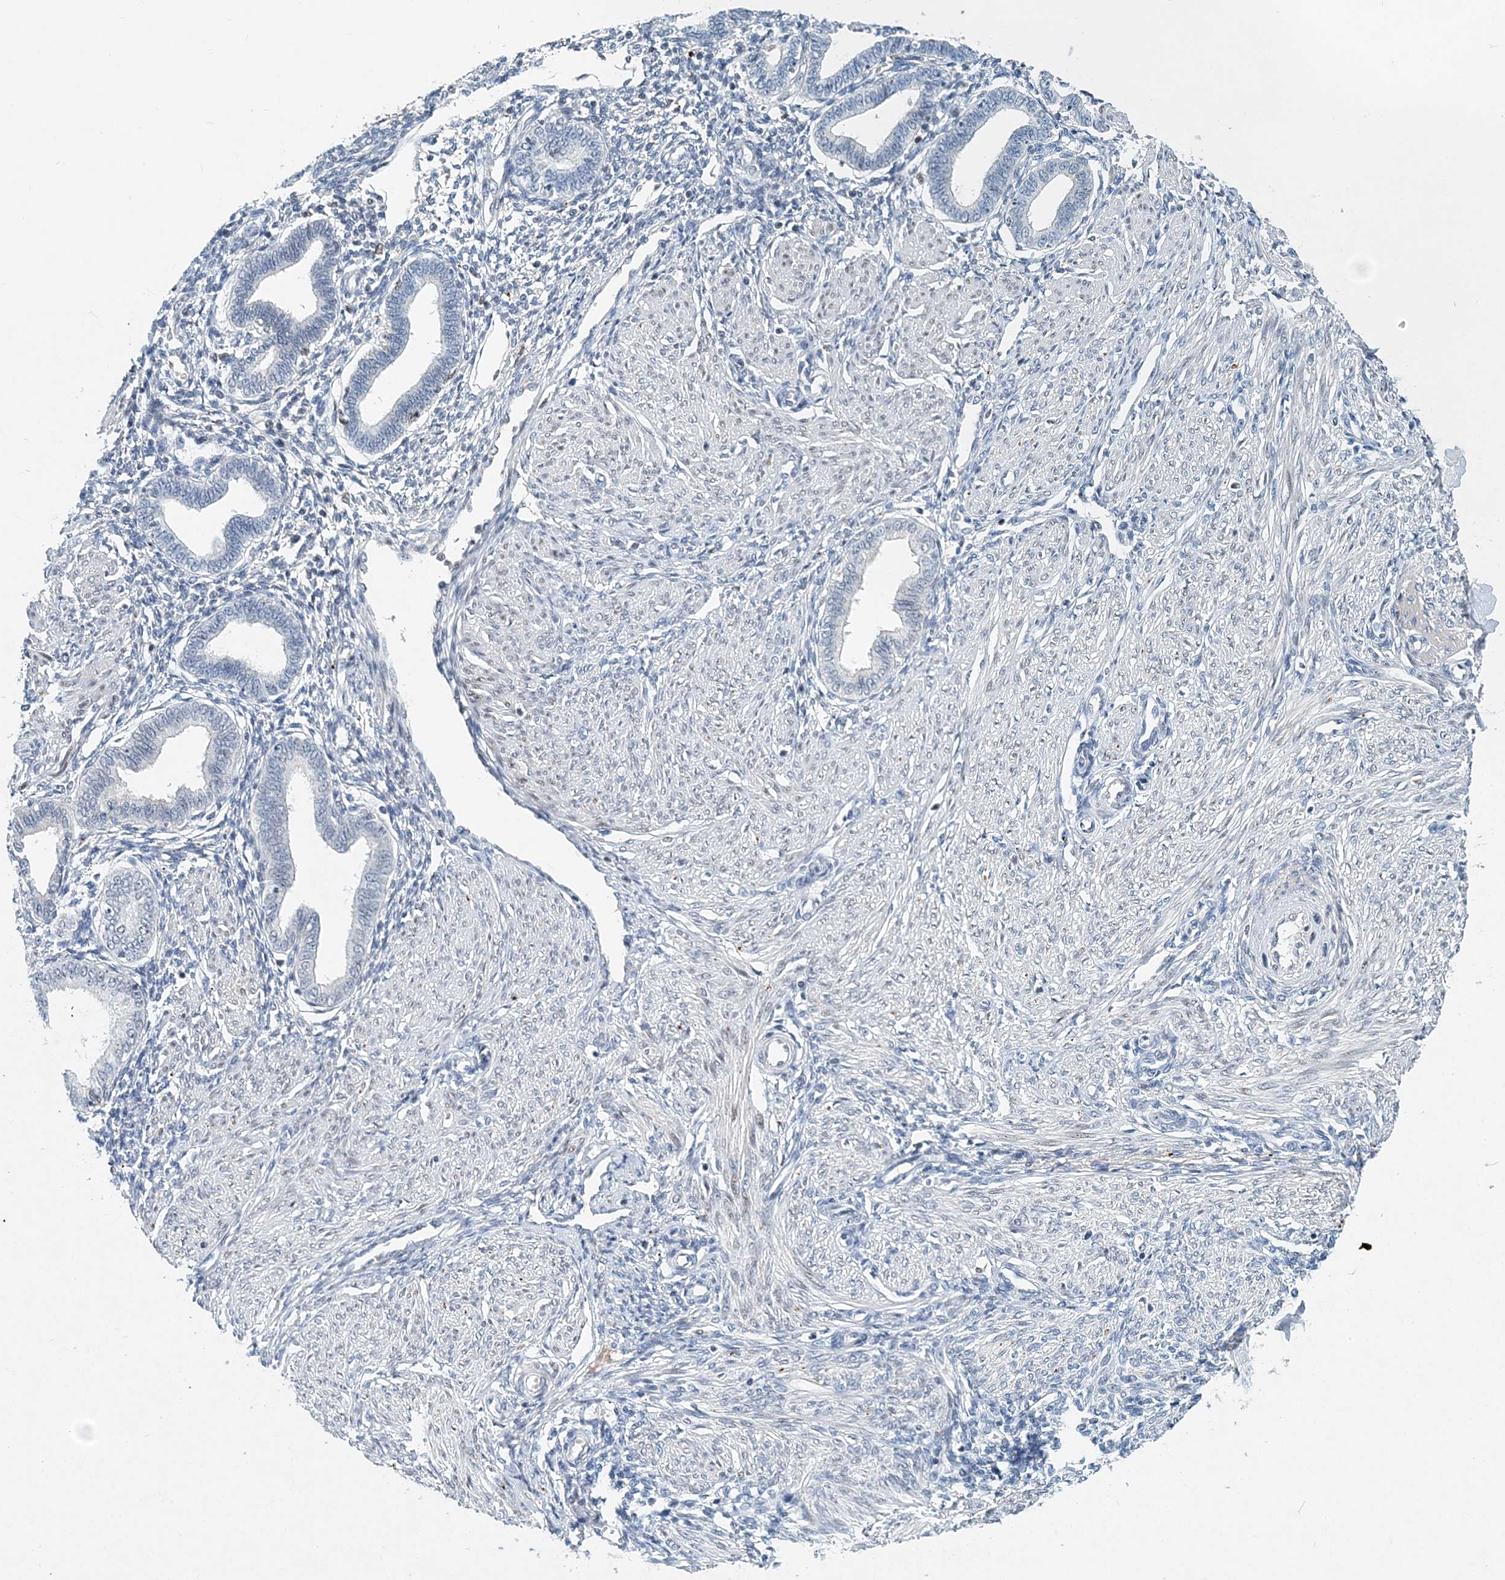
{"staining": {"intensity": "negative", "quantity": "none", "location": "none"}, "tissue": "endometrium", "cell_type": "Cells in endometrial stroma", "image_type": "normal", "snomed": [{"axis": "morphology", "description": "Normal tissue, NOS"}, {"axis": "topography", "description": "Endometrium"}], "caption": "A high-resolution photomicrograph shows immunohistochemistry (IHC) staining of unremarkable endometrium, which displays no significant staining in cells in endometrial stroma. (DAB IHC, high magnification).", "gene": "KPNA4", "patient": {"sex": "female", "age": 53}}